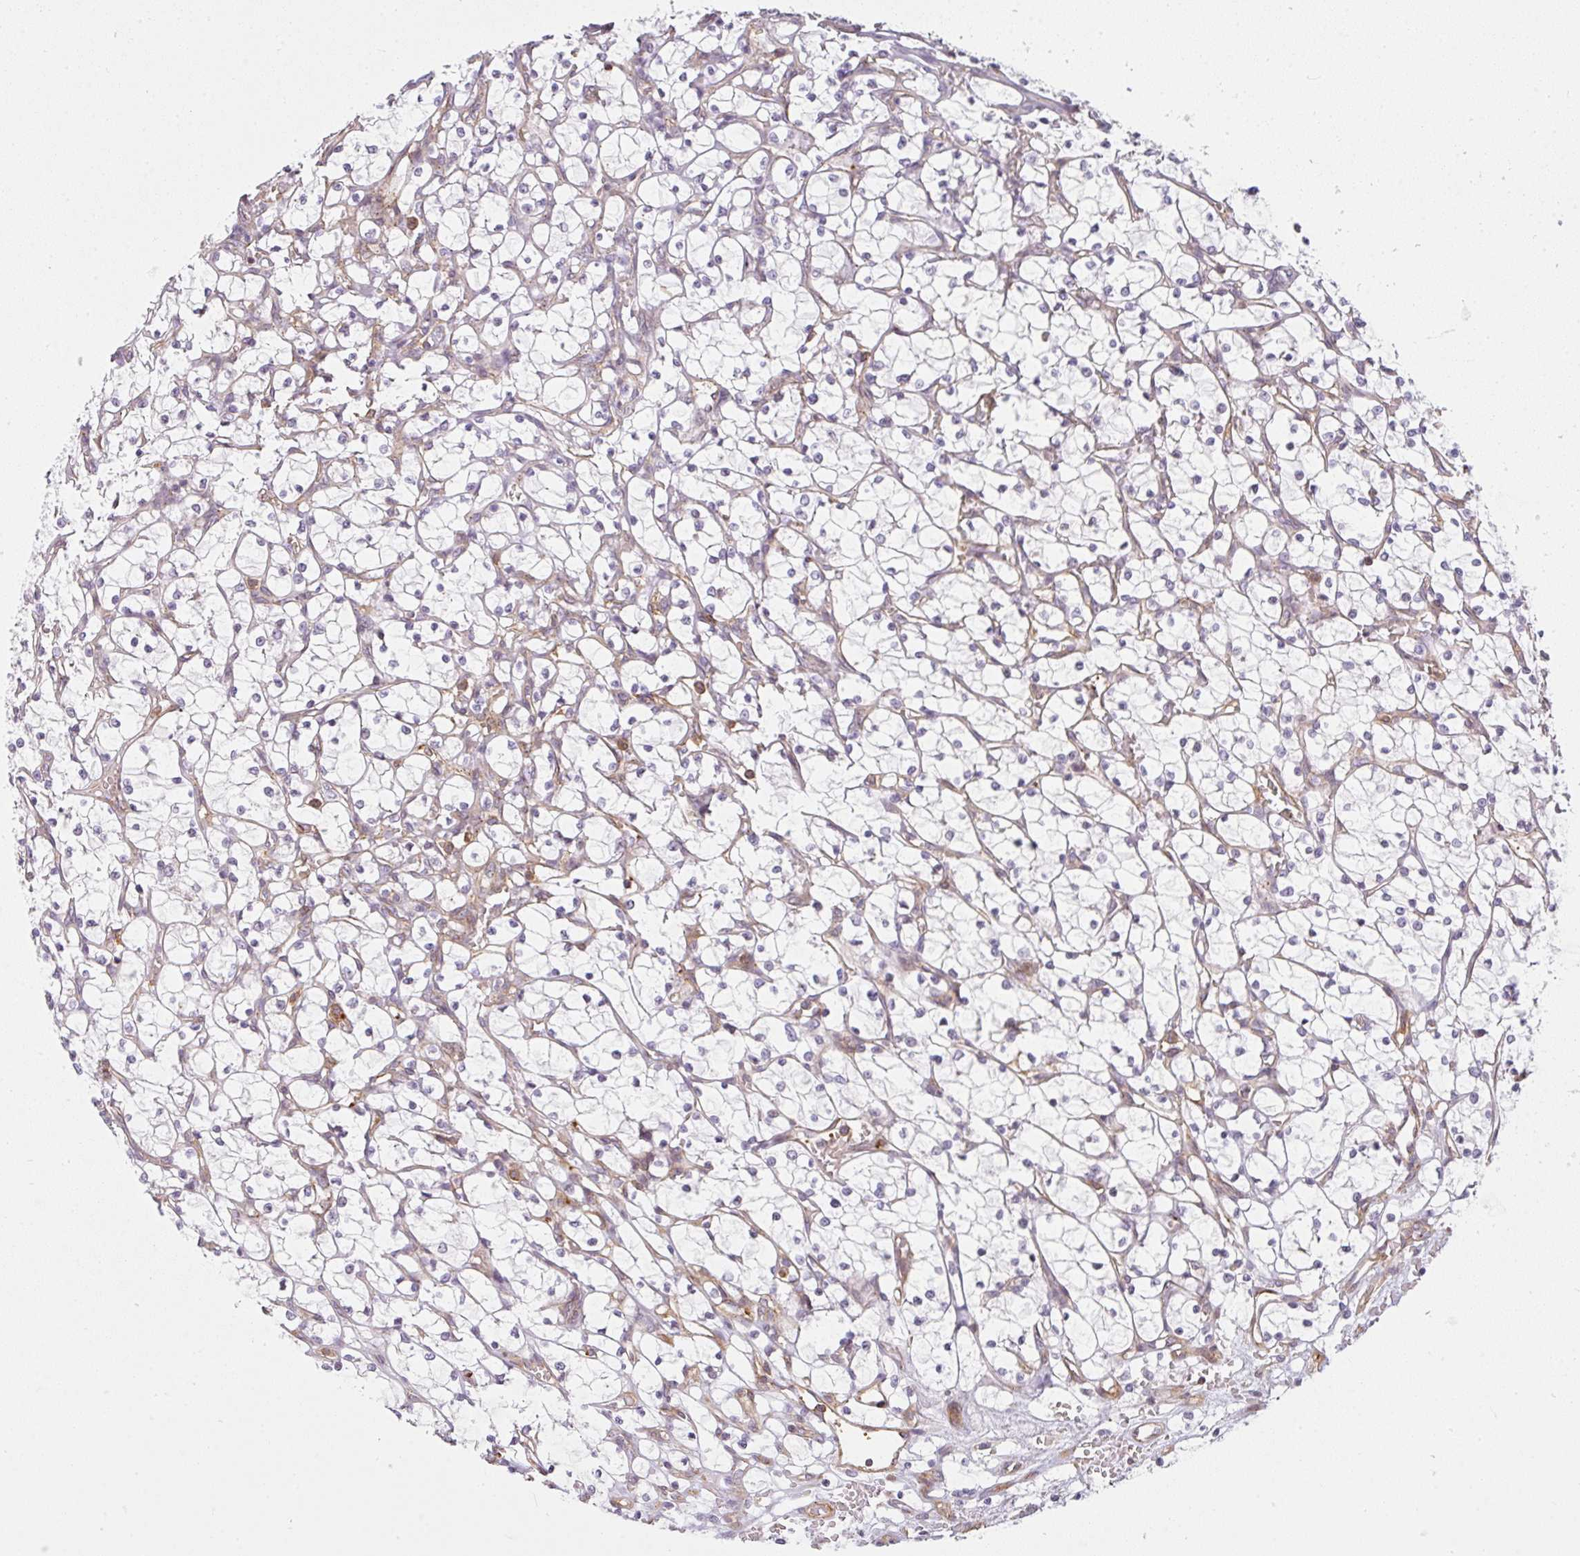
{"staining": {"intensity": "negative", "quantity": "none", "location": "none"}, "tissue": "renal cancer", "cell_type": "Tumor cells", "image_type": "cancer", "snomed": [{"axis": "morphology", "description": "Adenocarcinoma, NOS"}, {"axis": "topography", "description": "Kidney"}], "caption": "The immunohistochemistry micrograph has no significant positivity in tumor cells of renal adenocarcinoma tissue.", "gene": "SULF1", "patient": {"sex": "female", "age": 69}}